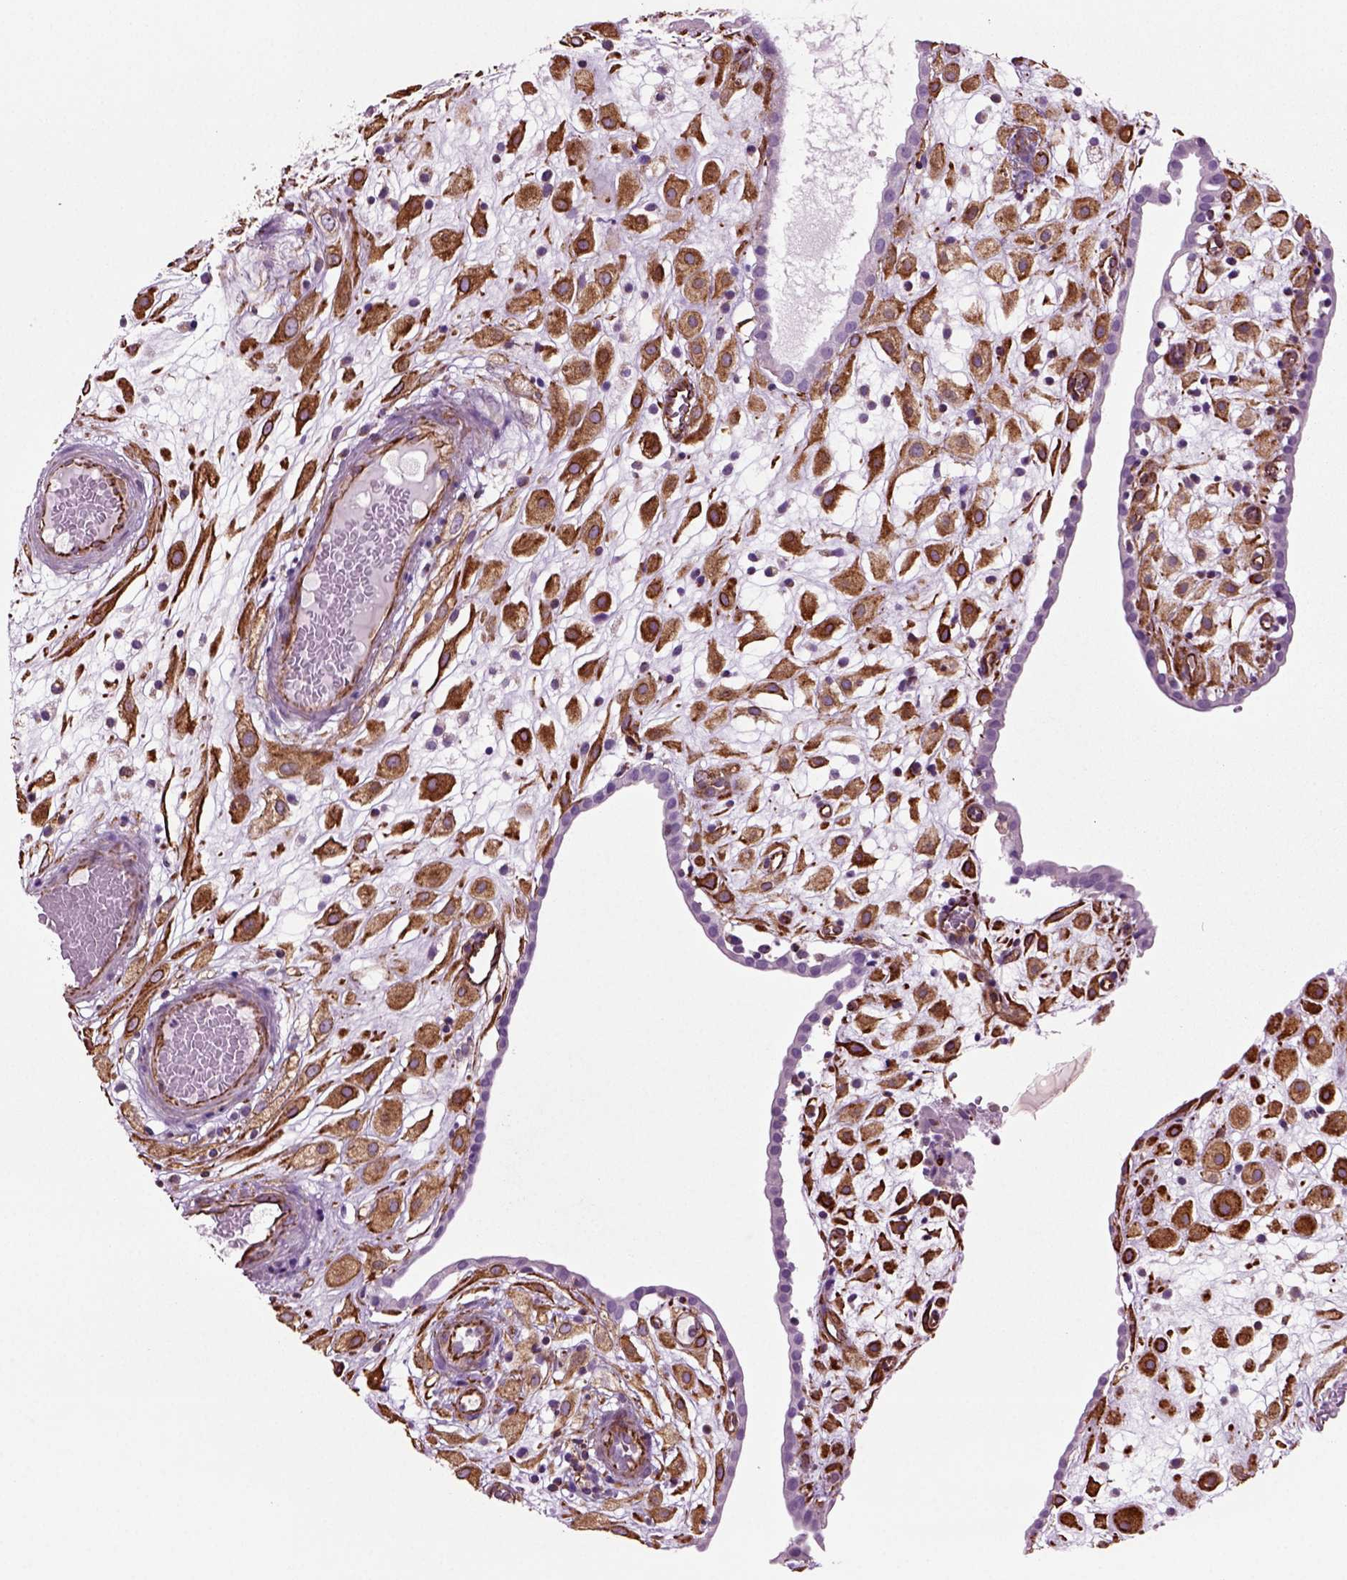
{"staining": {"intensity": "strong", "quantity": ">75%", "location": "cytoplasmic/membranous"}, "tissue": "placenta", "cell_type": "Decidual cells", "image_type": "normal", "snomed": [{"axis": "morphology", "description": "Normal tissue, NOS"}, {"axis": "topography", "description": "Placenta"}], "caption": "Immunohistochemistry (IHC) (DAB (3,3'-diaminobenzidine)) staining of benign placenta displays strong cytoplasmic/membranous protein expression in approximately >75% of decidual cells.", "gene": "ACER3", "patient": {"sex": "female", "age": 24}}